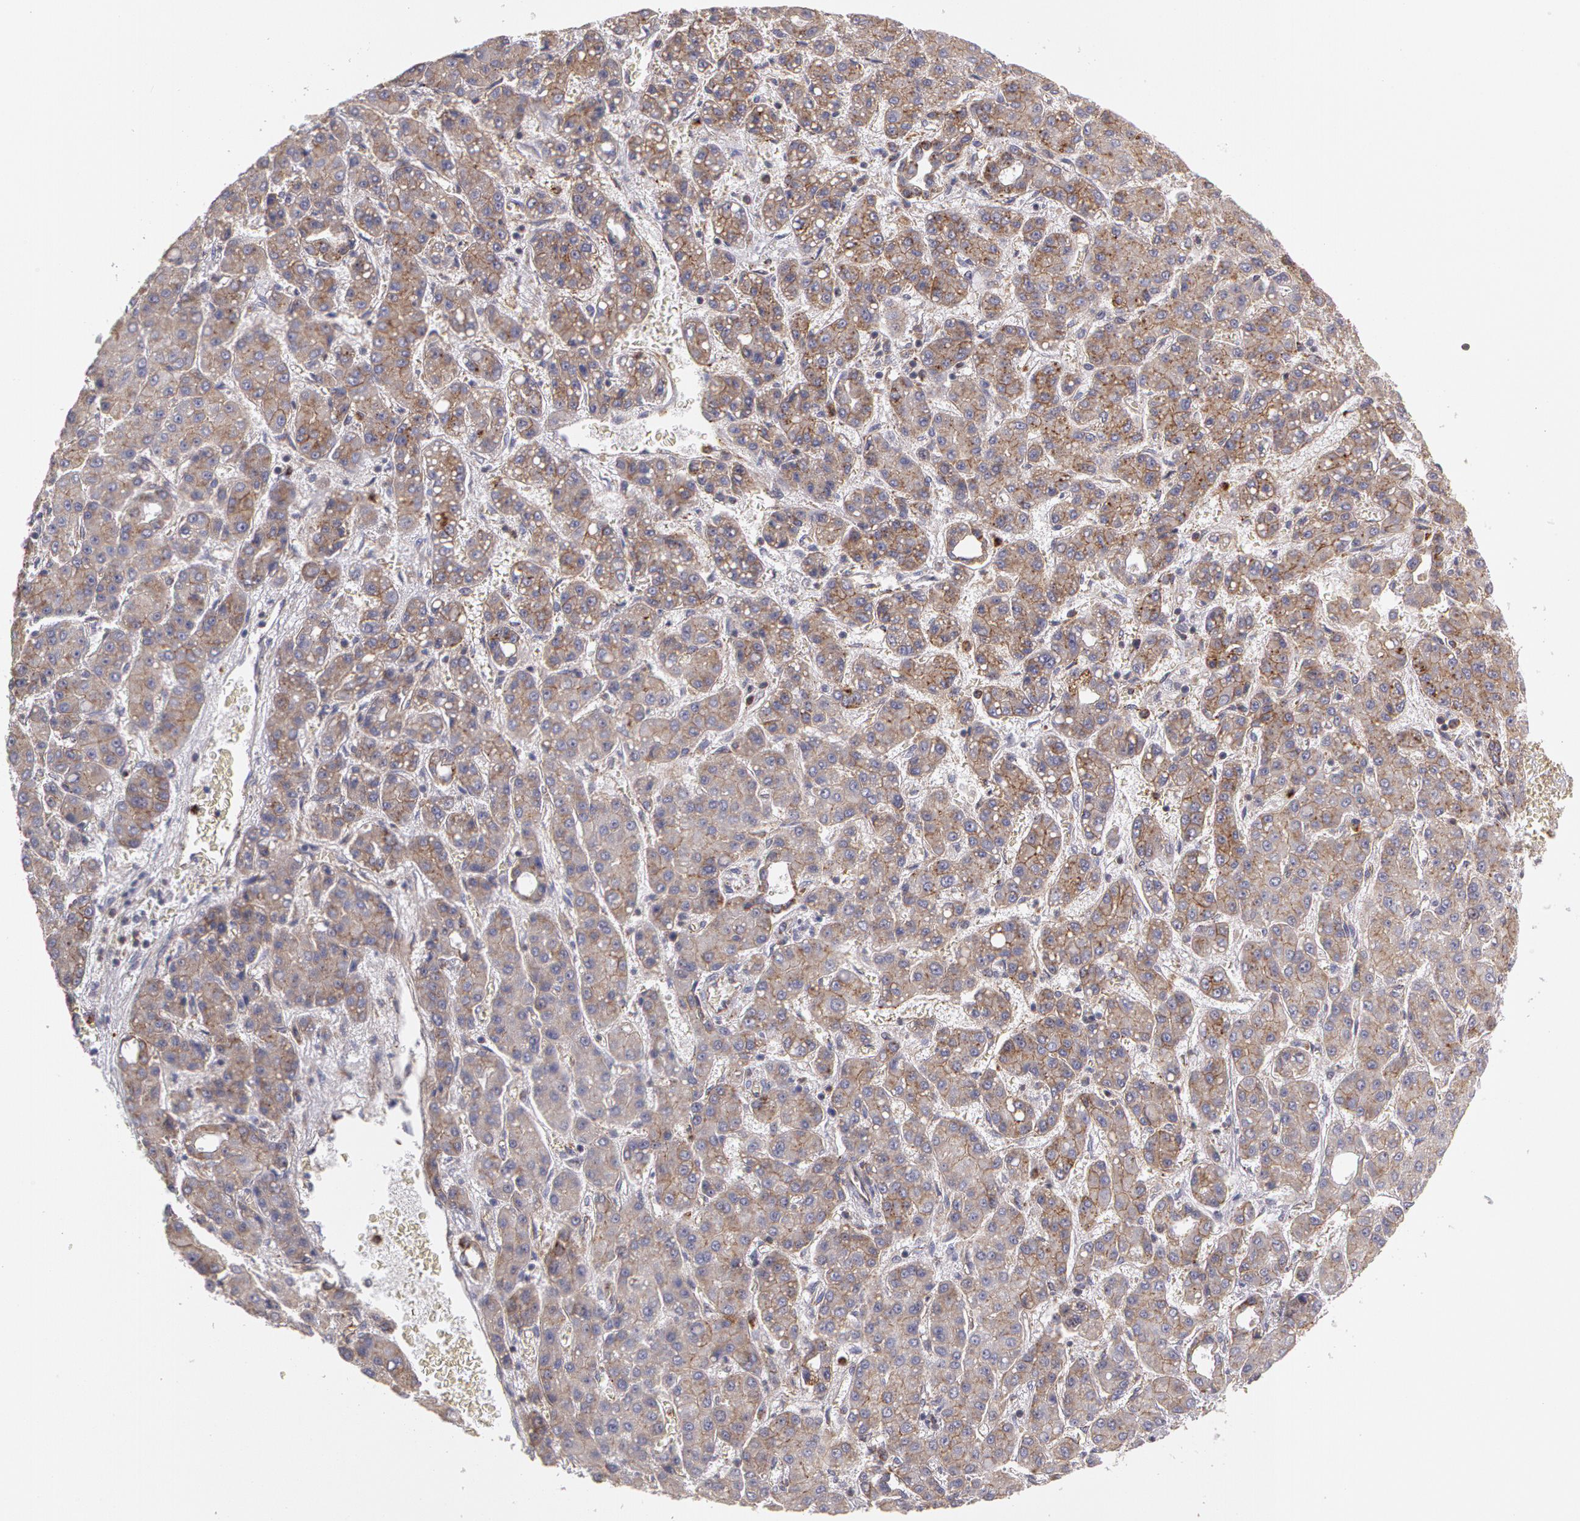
{"staining": {"intensity": "weak", "quantity": ">75%", "location": "cytoplasmic/membranous"}, "tissue": "liver cancer", "cell_type": "Tumor cells", "image_type": "cancer", "snomed": [{"axis": "morphology", "description": "Carcinoma, Hepatocellular, NOS"}, {"axis": "topography", "description": "Liver"}], "caption": "Immunohistochemistry (IHC) (DAB) staining of human liver cancer (hepatocellular carcinoma) reveals weak cytoplasmic/membranous protein expression in about >75% of tumor cells.", "gene": "FLOT2", "patient": {"sex": "male", "age": 69}}